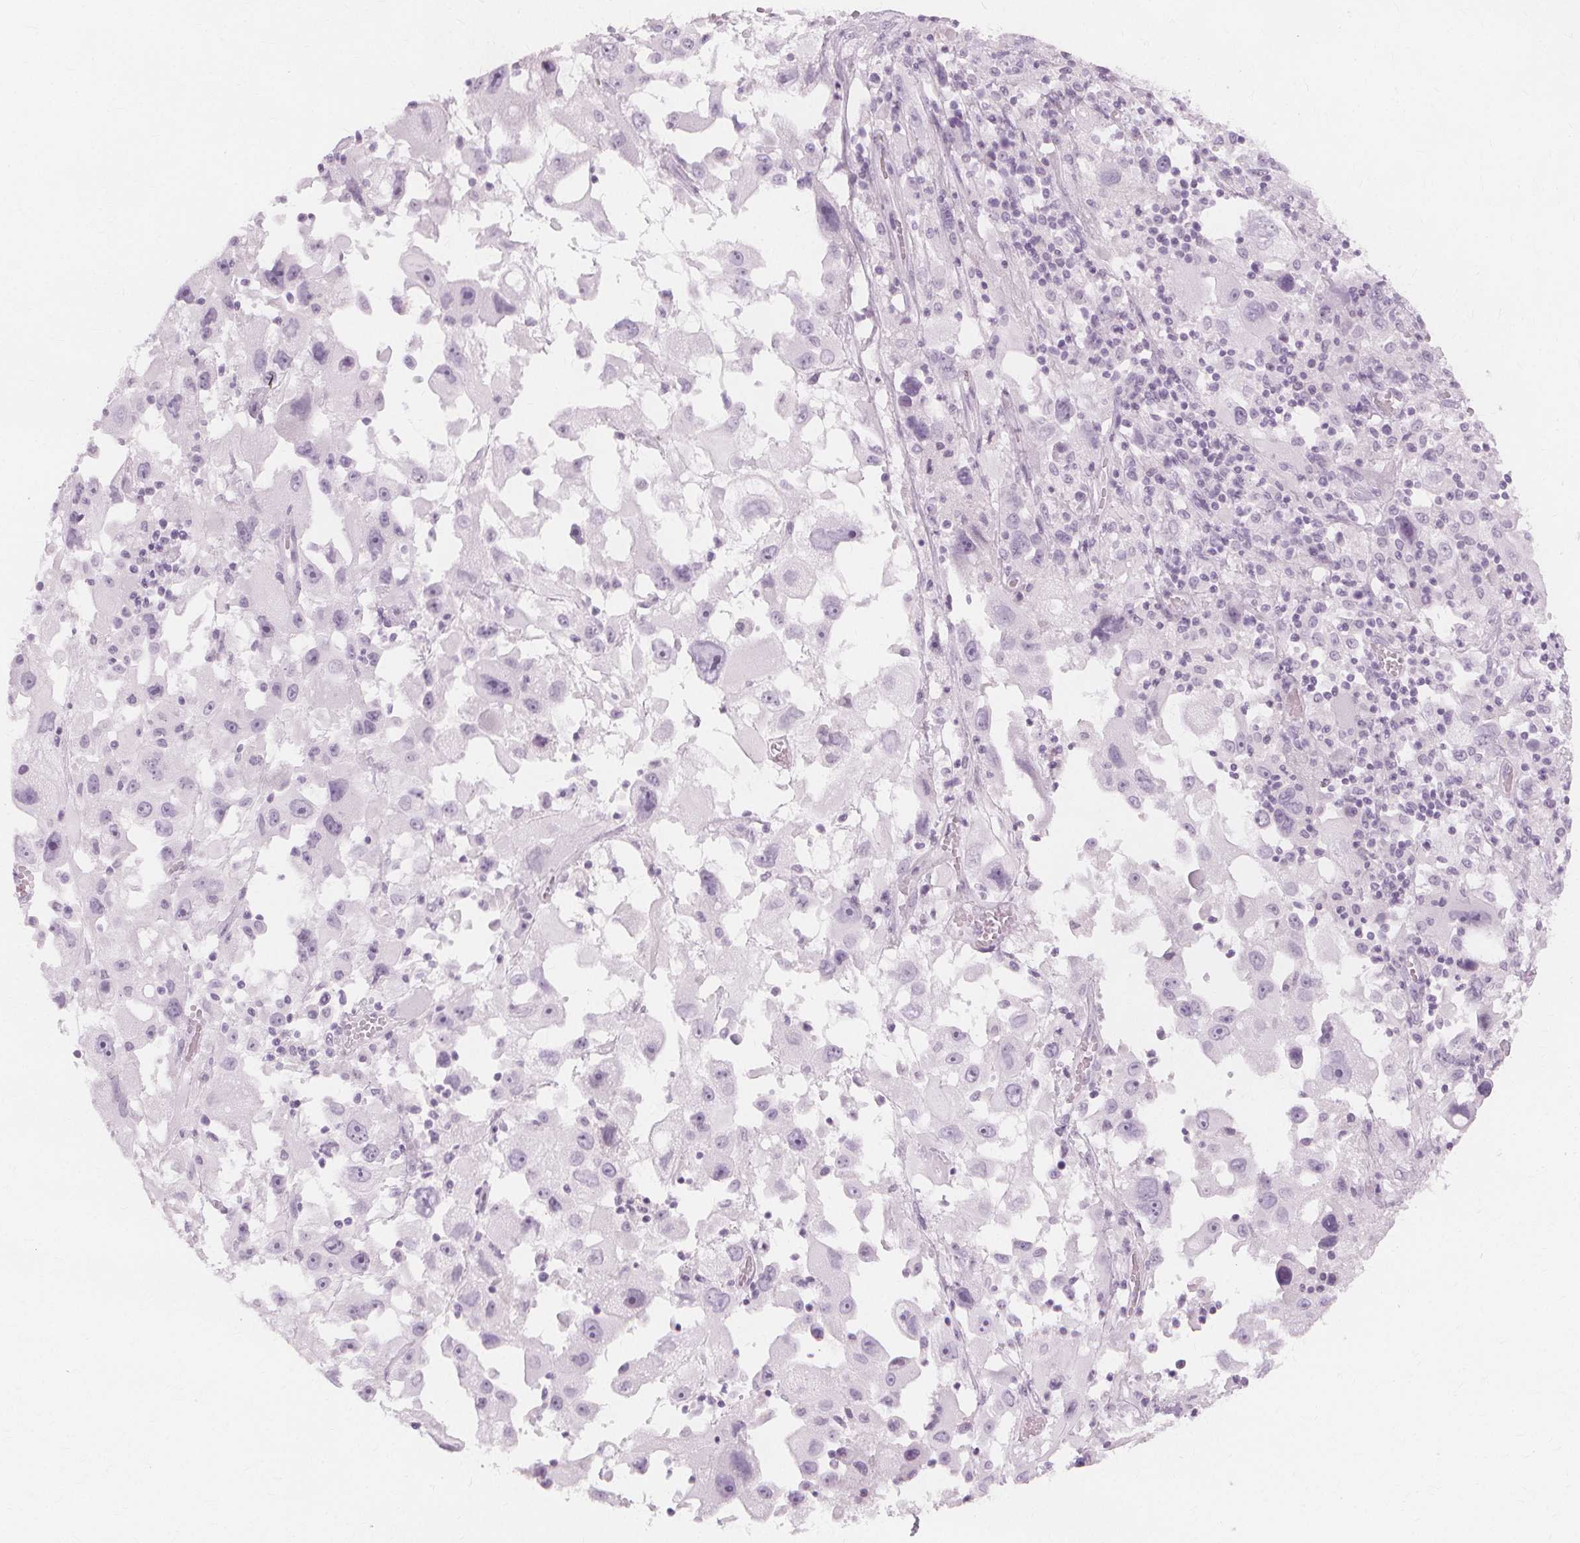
{"staining": {"intensity": "negative", "quantity": "none", "location": "none"}, "tissue": "melanoma", "cell_type": "Tumor cells", "image_type": "cancer", "snomed": [{"axis": "morphology", "description": "Malignant melanoma, Metastatic site"}, {"axis": "topography", "description": "Soft tissue"}], "caption": "IHC photomicrograph of neoplastic tissue: malignant melanoma (metastatic site) stained with DAB (3,3'-diaminobenzidine) reveals no significant protein positivity in tumor cells.", "gene": "TFF1", "patient": {"sex": "male", "age": 50}}